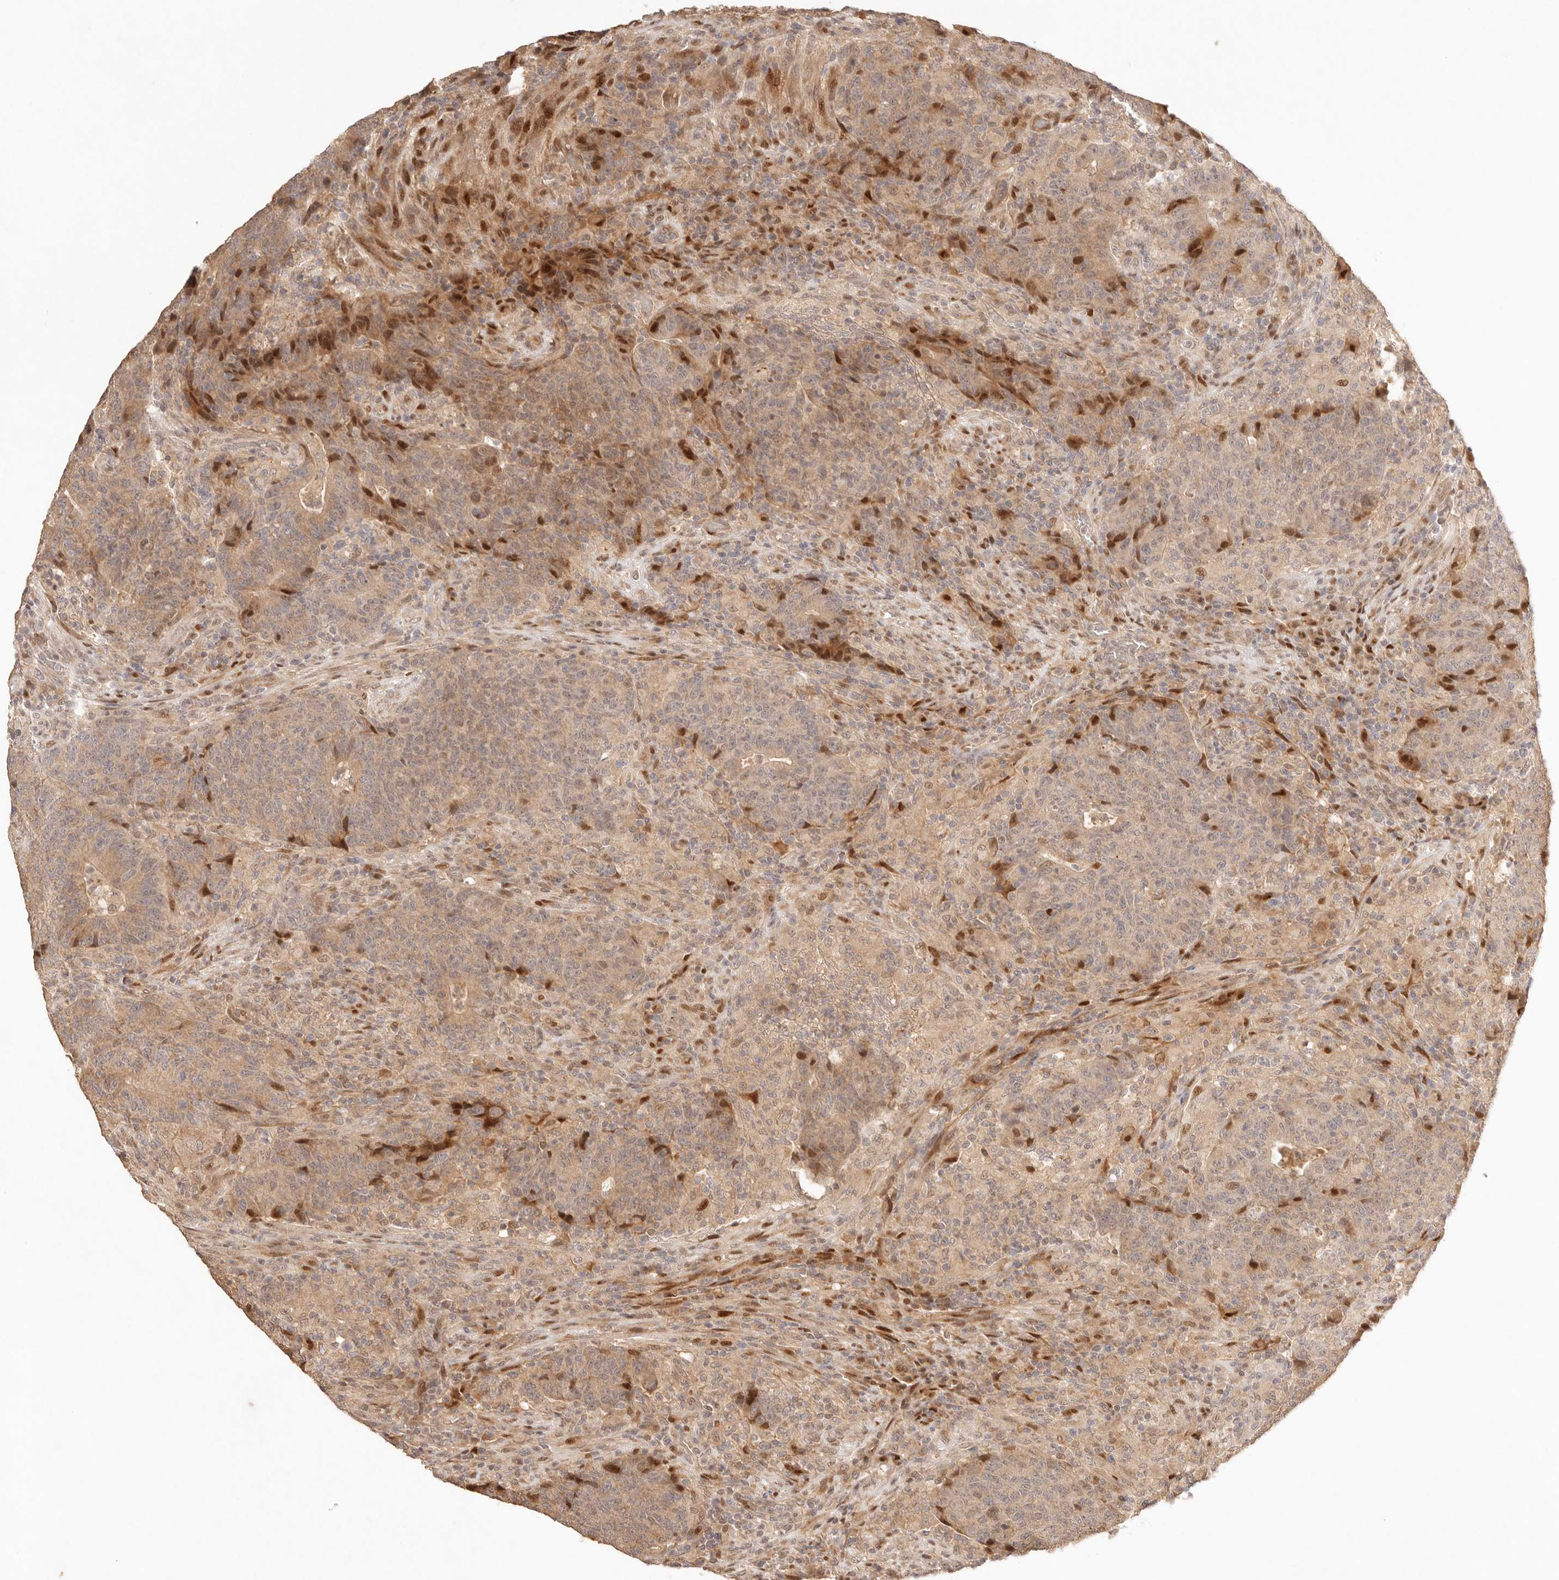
{"staining": {"intensity": "moderate", "quantity": "25%-75%", "location": "cytoplasmic/membranous,nuclear"}, "tissue": "colorectal cancer", "cell_type": "Tumor cells", "image_type": "cancer", "snomed": [{"axis": "morphology", "description": "Adenocarcinoma, NOS"}, {"axis": "topography", "description": "Colon"}], "caption": "Protein analysis of colorectal adenocarcinoma tissue shows moderate cytoplasmic/membranous and nuclear staining in approximately 25%-75% of tumor cells.", "gene": "PHLDA3", "patient": {"sex": "female", "age": 75}}